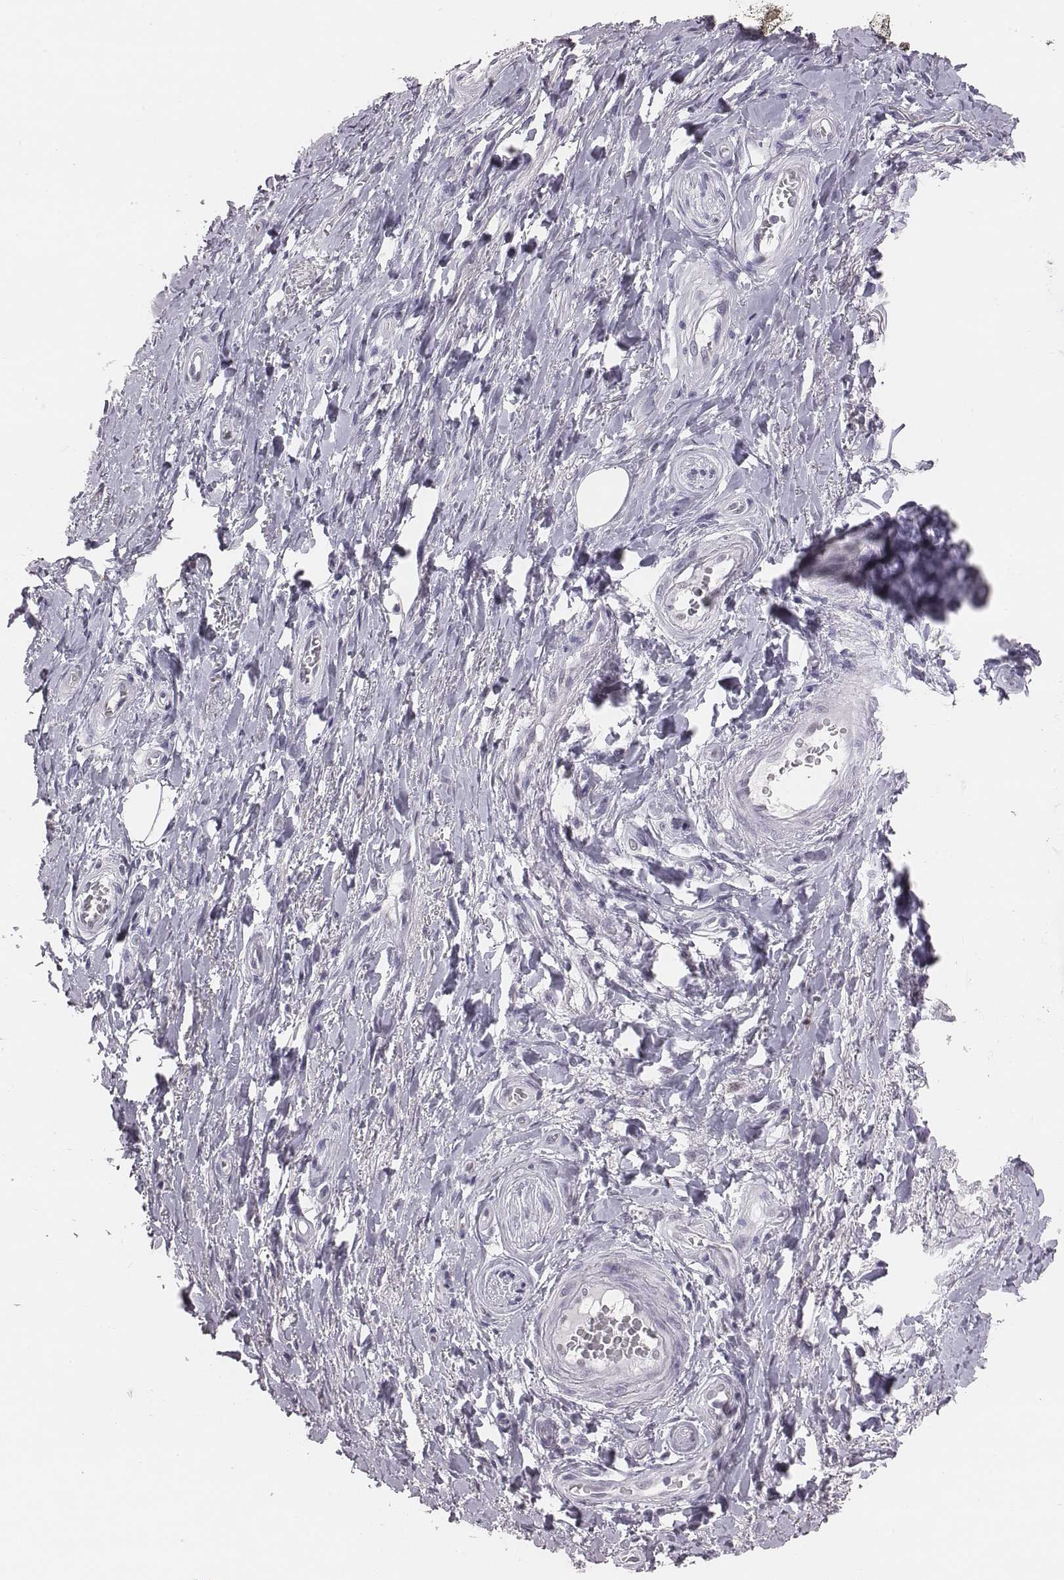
{"staining": {"intensity": "negative", "quantity": "none", "location": "none"}, "tissue": "adipose tissue", "cell_type": "Adipocytes", "image_type": "normal", "snomed": [{"axis": "morphology", "description": "Normal tissue, NOS"}, {"axis": "topography", "description": "Anal"}, {"axis": "topography", "description": "Peripheral nerve tissue"}], "caption": "High magnification brightfield microscopy of unremarkable adipose tissue stained with DAB (brown) and counterstained with hematoxylin (blue): adipocytes show no significant staining.", "gene": "ACOD1", "patient": {"sex": "male", "age": 53}}